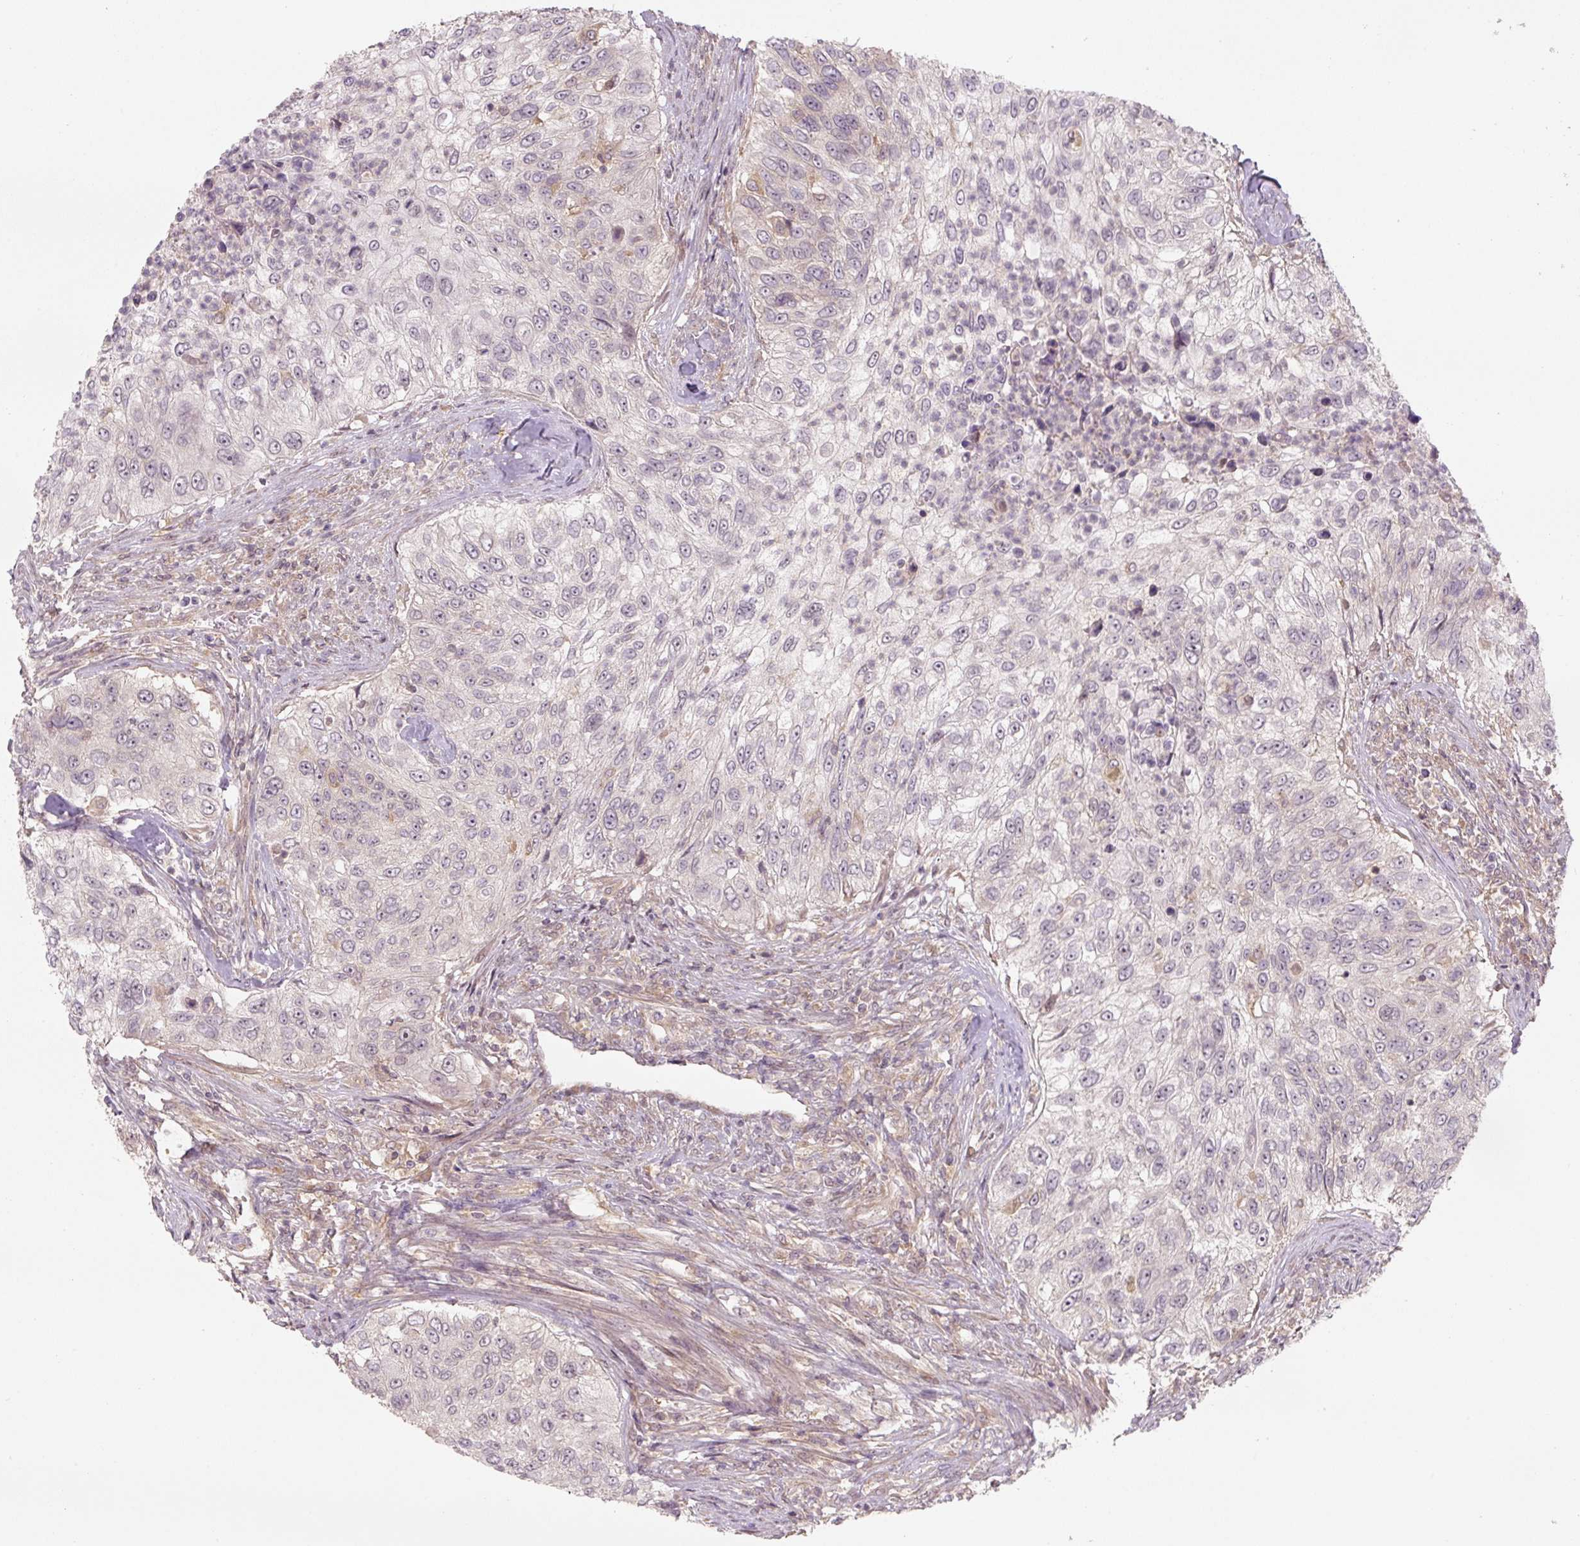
{"staining": {"intensity": "negative", "quantity": "none", "location": "none"}, "tissue": "urothelial cancer", "cell_type": "Tumor cells", "image_type": "cancer", "snomed": [{"axis": "morphology", "description": "Urothelial carcinoma, High grade"}, {"axis": "topography", "description": "Urinary bladder"}], "caption": "Tumor cells are negative for brown protein staining in urothelial cancer. (Brightfield microscopy of DAB (3,3'-diaminobenzidine) immunohistochemistry at high magnification).", "gene": "C2orf73", "patient": {"sex": "female", "age": 60}}